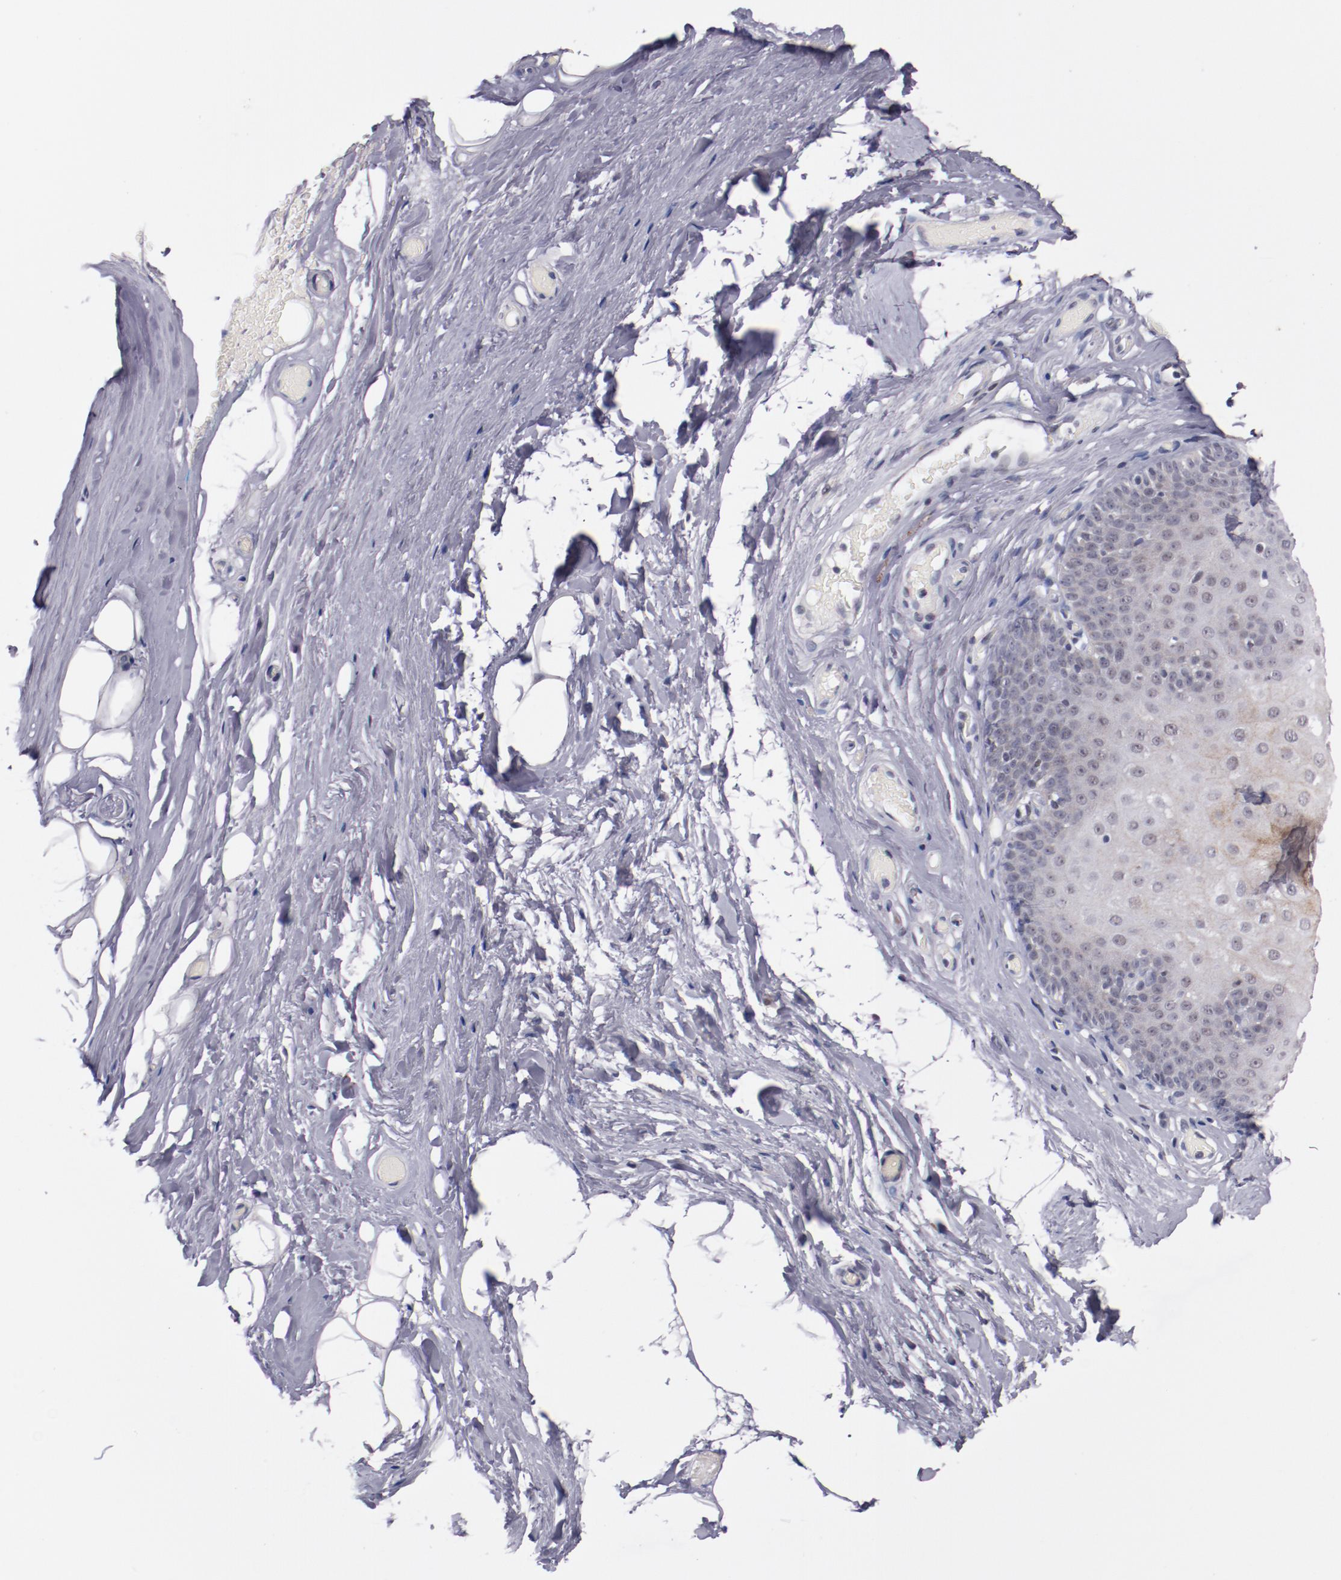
{"staining": {"intensity": "weak", "quantity": ">75%", "location": "cytoplasmic/membranous"}, "tissue": "nasopharynx", "cell_type": "Respiratory epithelial cells", "image_type": "normal", "snomed": [{"axis": "morphology", "description": "Normal tissue, NOS"}, {"axis": "topography", "description": "Nasopharynx"}], "caption": "Respiratory epithelial cells reveal weak cytoplasmic/membranous positivity in about >75% of cells in normal nasopharynx.", "gene": "SYP", "patient": {"sex": "male", "age": 56}}